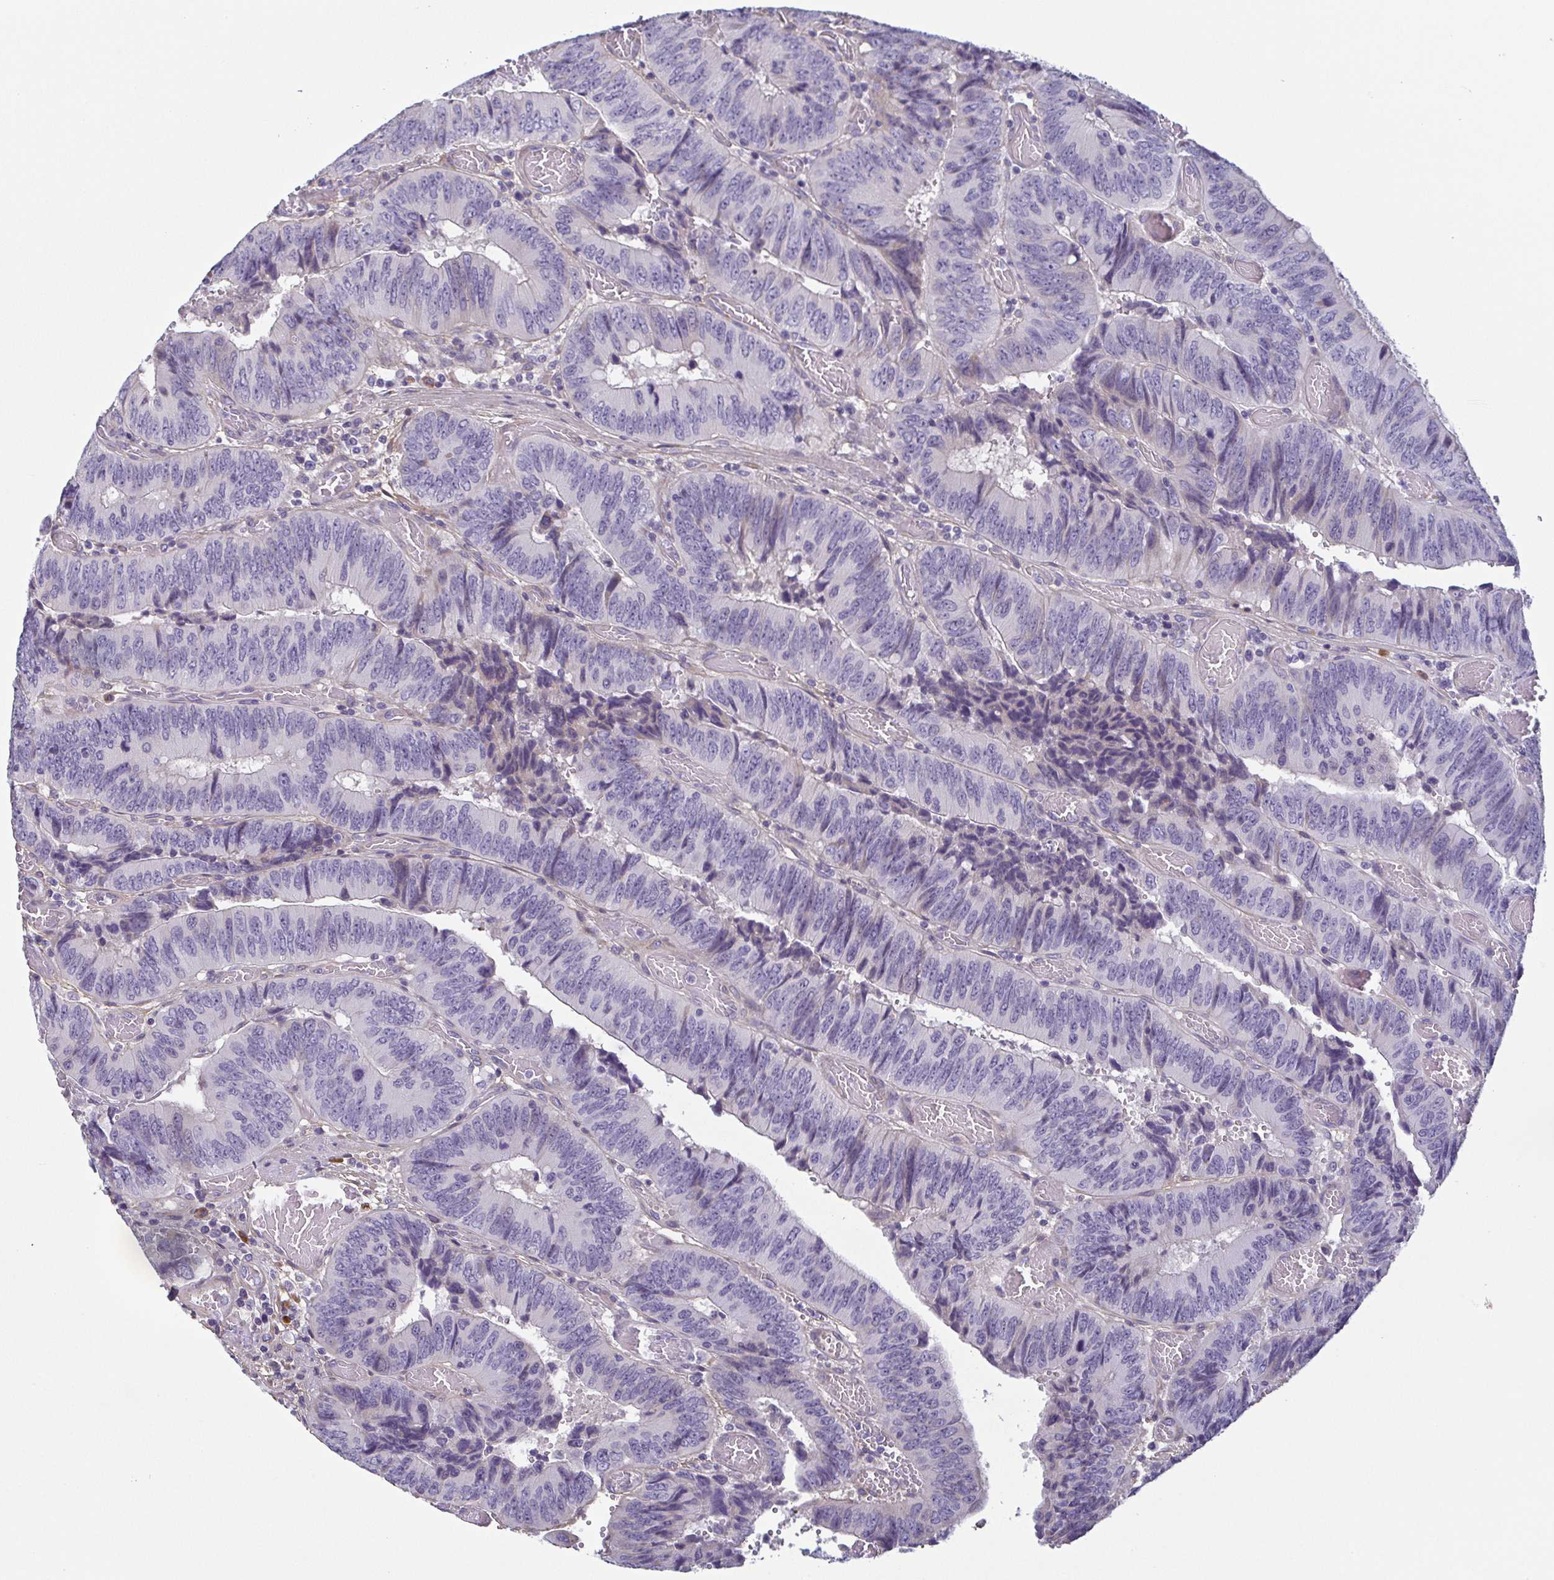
{"staining": {"intensity": "negative", "quantity": "none", "location": "none"}, "tissue": "colorectal cancer", "cell_type": "Tumor cells", "image_type": "cancer", "snomed": [{"axis": "morphology", "description": "Adenocarcinoma, NOS"}, {"axis": "topography", "description": "Colon"}], "caption": "IHC of colorectal adenocarcinoma displays no expression in tumor cells. The staining is performed using DAB brown chromogen with nuclei counter-stained in using hematoxylin.", "gene": "ECM1", "patient": {"sex": "female", "age": 84}}